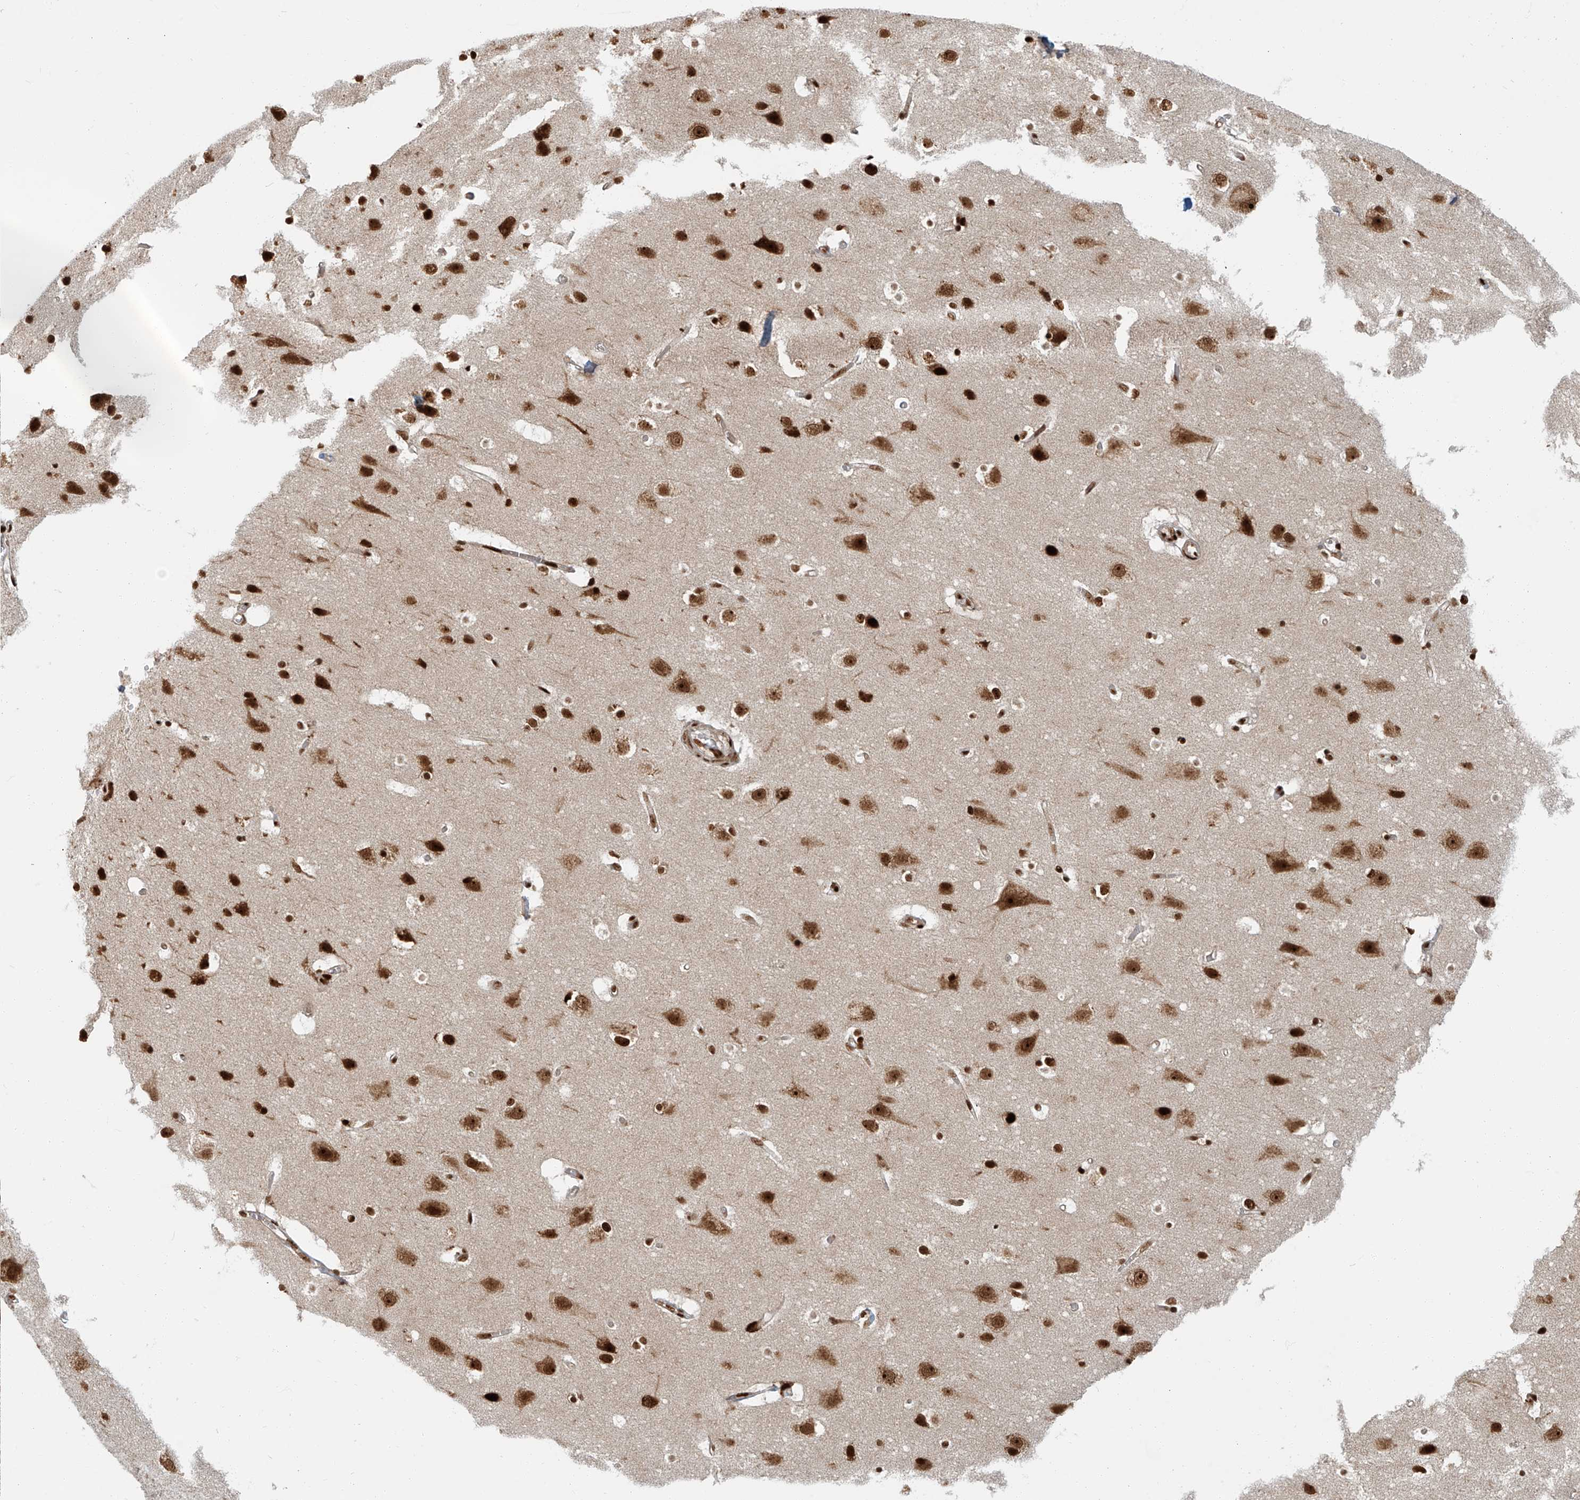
{"staining": {"intensity": "strong", "quantity": ">75%", "location": "nuclear"}, "tissue": "cerebral cortex", "cell_type": "Endothelial cells", "image_type": "normal", "snomed": [{"axis": "morphology", "description": "Normal tissue, NOS"}, {"axis": "topography", "description": "Cerebral cortex"}], "caption": "Normal cerebral cortex displays strong nuclear staining in about >75% of endothelial cells, visualized by immunohistochemistry.", "gene": "FAM193B", "patient": {"sex": "male", "age": 54}}